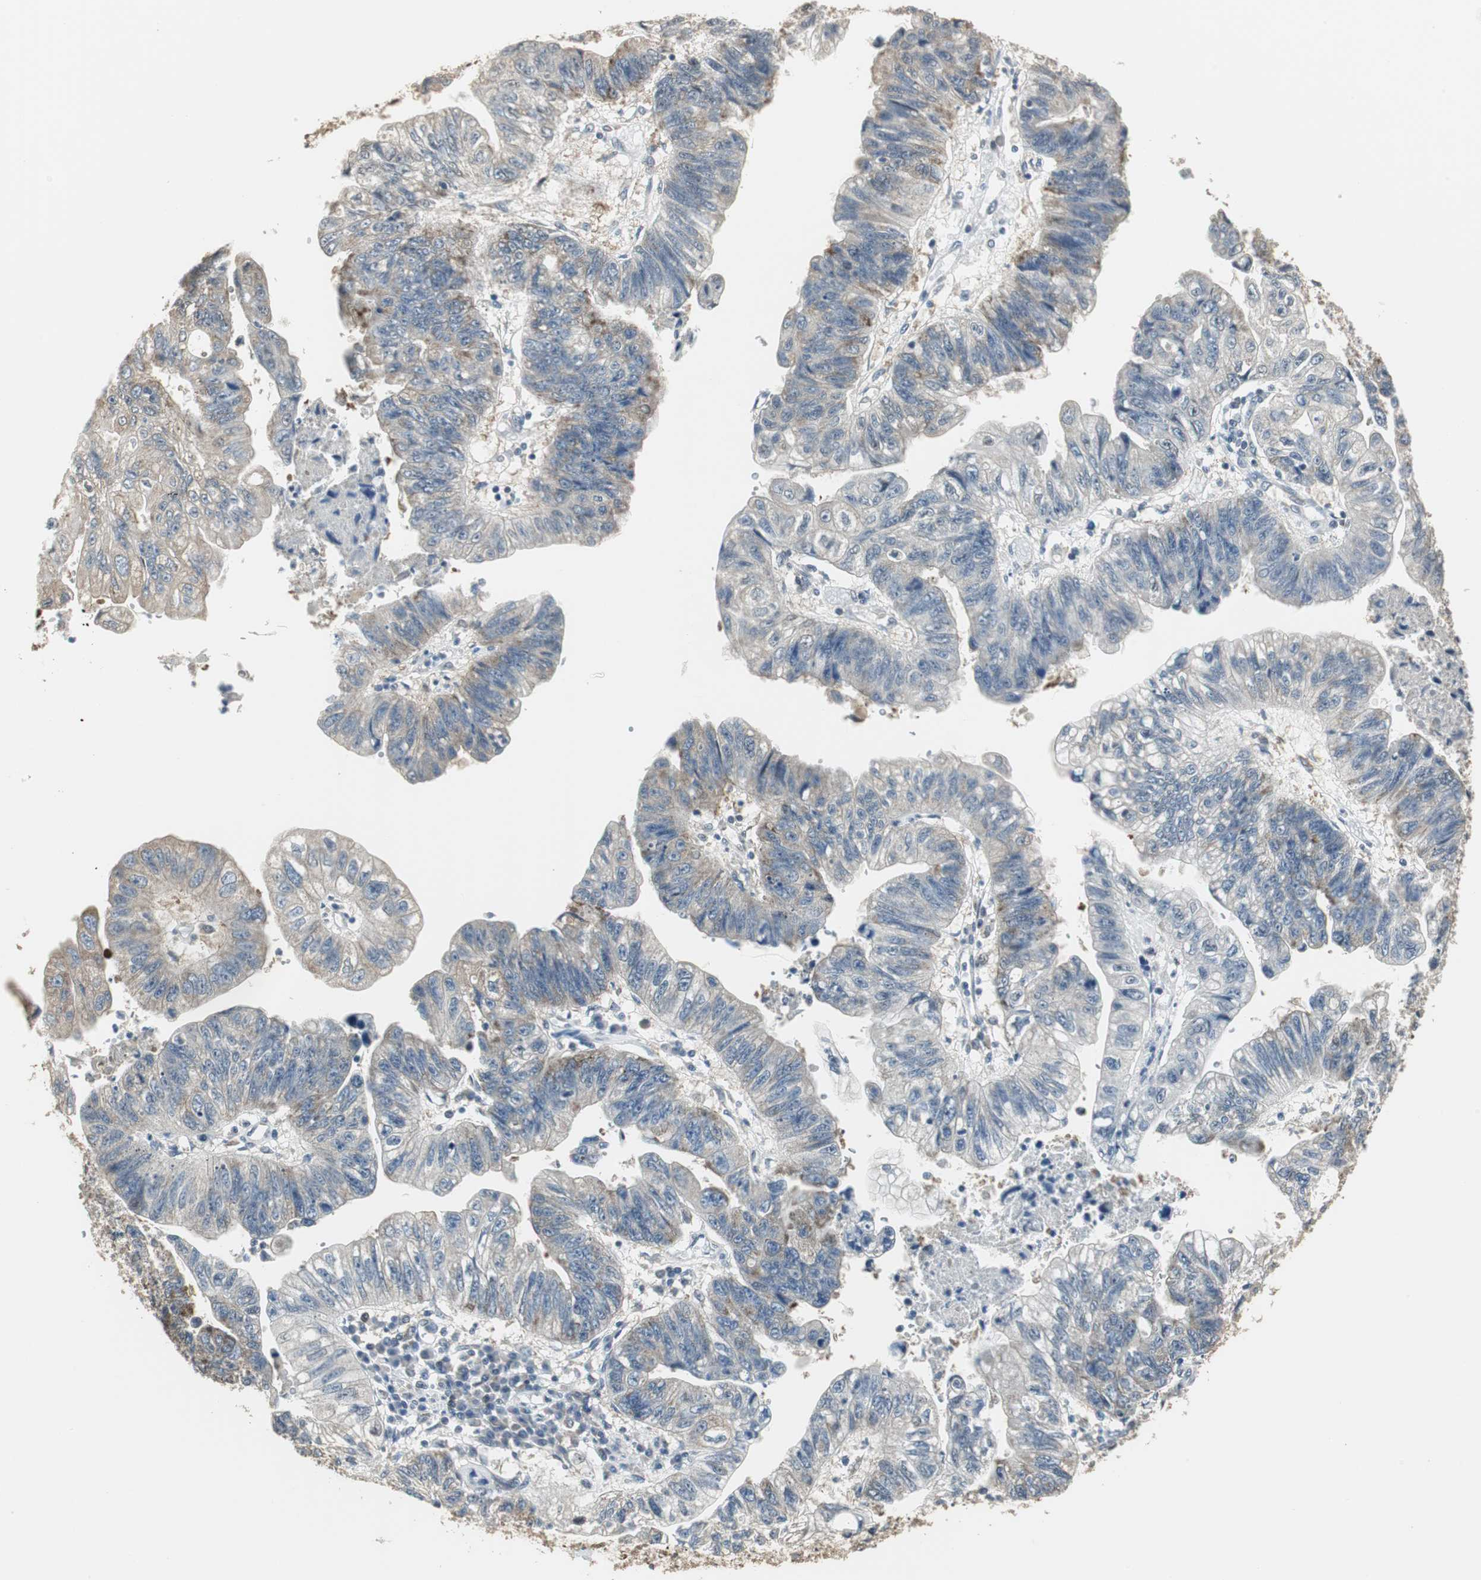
{"staining": {"intensity": "weak", "quantity": "25%-75%", "location": "cytoplasmic/membranous"}, "tissue": "stomach cancer", "cell_type": "Tumor cells", "image_type": "cancer", "snomed": [{"axis": "morphology", "description": "Adenocarcinoma, NOS"}, {"axis": "topography", "description": "Stomach"}], "caption": "Immunohistochemical staining of stomach adenocarcinoma reveals weak cytoplasmic/membranous protein positivity in about 25%-75% of tumor cells. The staining is performed using DAB (3,3'-diaminobenzidine) brown chromogen to label protein expression. The nuclei are counter-stained blue using hematoxylin.", "gene": "CCT5", "patient": {"sex": "male", "age": 59}}